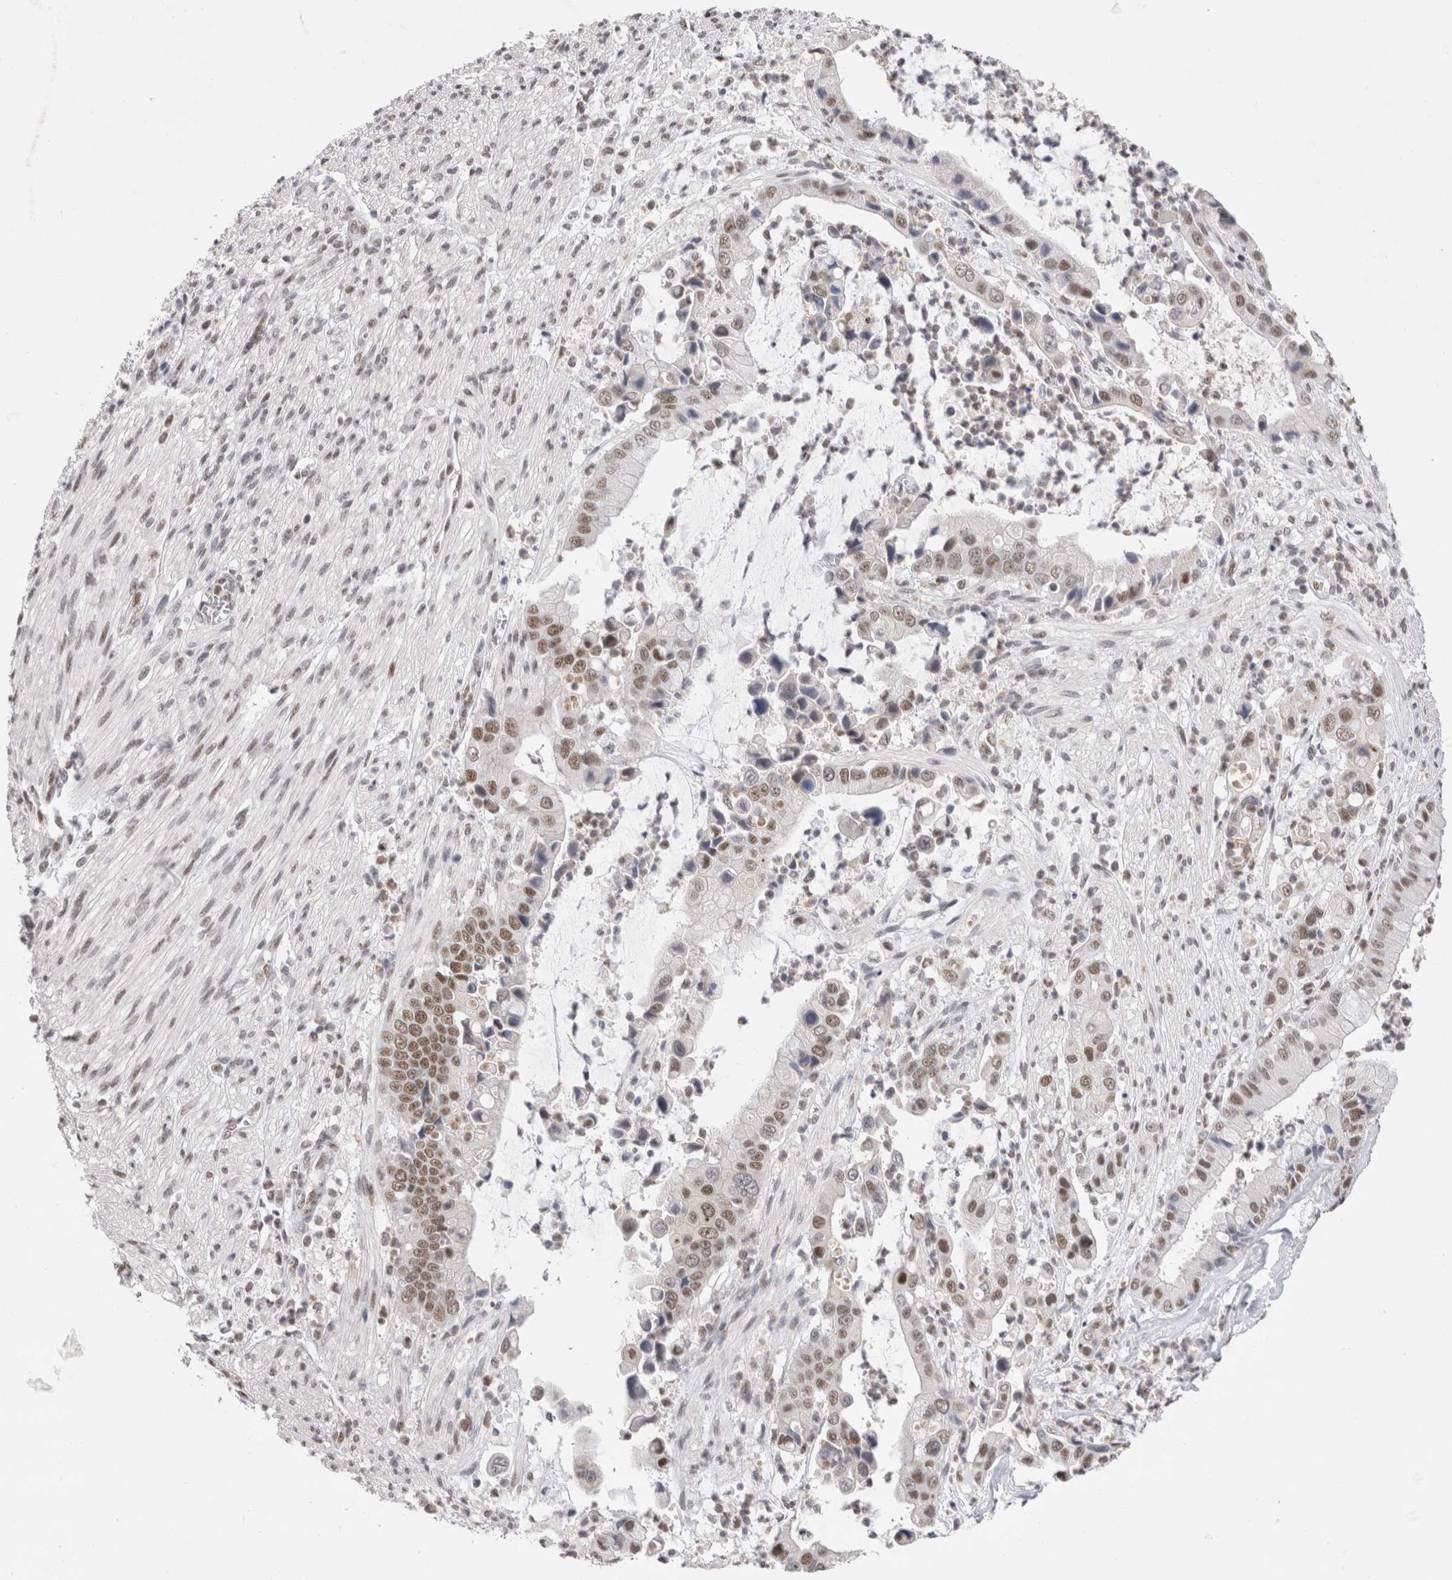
{"staining": {"intensity": "moderate", "quantity": ">75%", "location": "nuclear"}, "tissue": "liver cancer", "cell_type": "Tumor cells", "image_type": "cancer", "snomed": [{"axis": "morphology", "description": "Cholangiocarcinoma"}, {"axis": "topography", "description": "Liver"}], "caption": "High-magnification brightfield microscopy of cholangiocarcinoma (liver) stained with DAB (brown) and counterstained with hematoxylin (blue). tumor cells exhibit moderate nuclear positivity is seen in about>75% of cells.", "gene": "RBM6", "patient": {"sex": "female", "age": 54}}